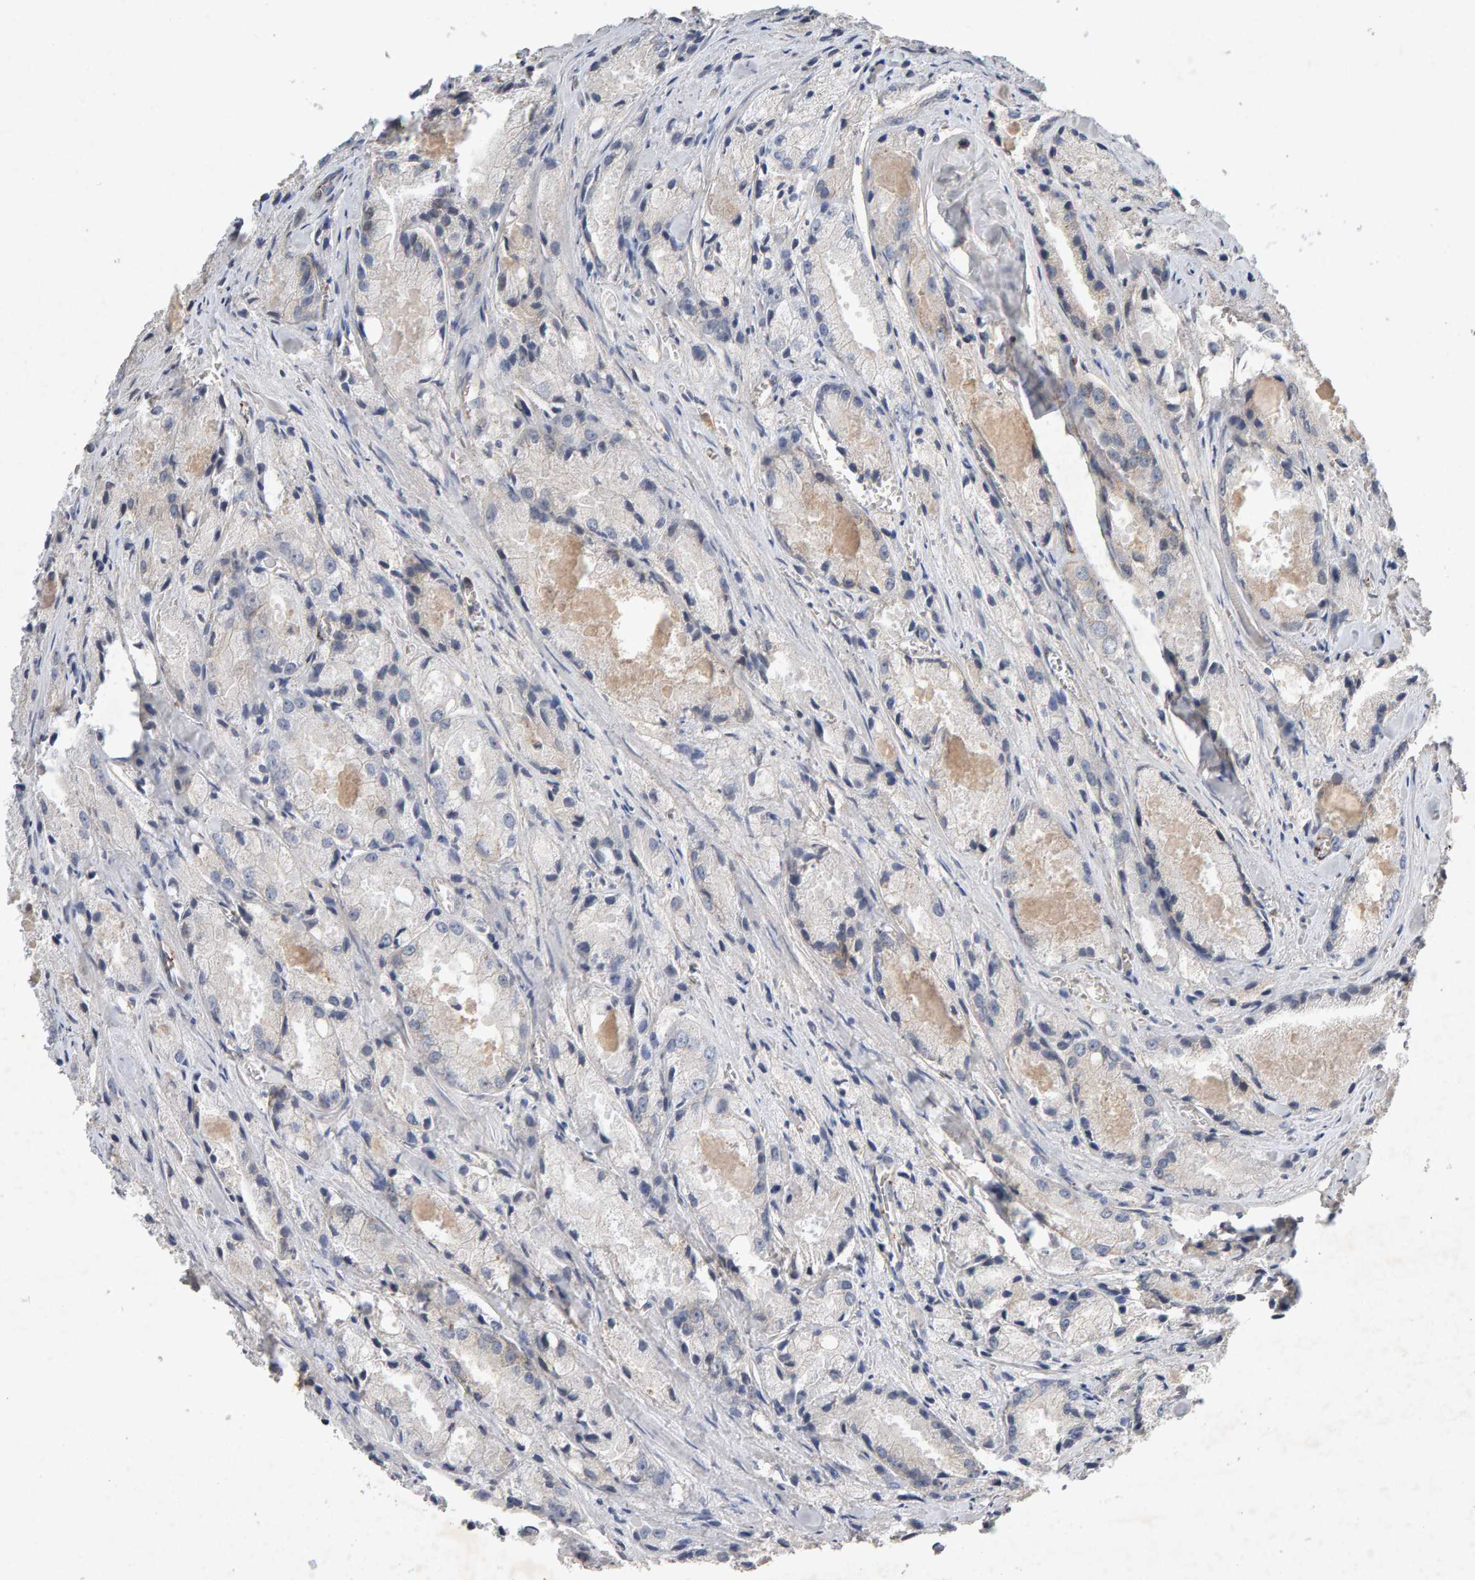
{"staining": {"intensity": "moderate", "quantity": "25%-75%", "location": "cytoplasmic/membranous"}, "tissue": "prostate cancer", "cell_type": "Tumor cells", "image_type": "cancer", "snomed": [{"axis": "morphology", "description": "Adenocarcinoma, Low grade"}, {"axis": "topography", "description": "Prostate"}], "caption": "This micrograph shows prostate cancer stained with IHC to label a protein in brown. The cytoplasmic/membranous of tumor cells show moderate positivity for the protein. Nuclei are counter-stained blue.", "gene": "PTPRM", "patient": {"sex": "male", "age": 64}}